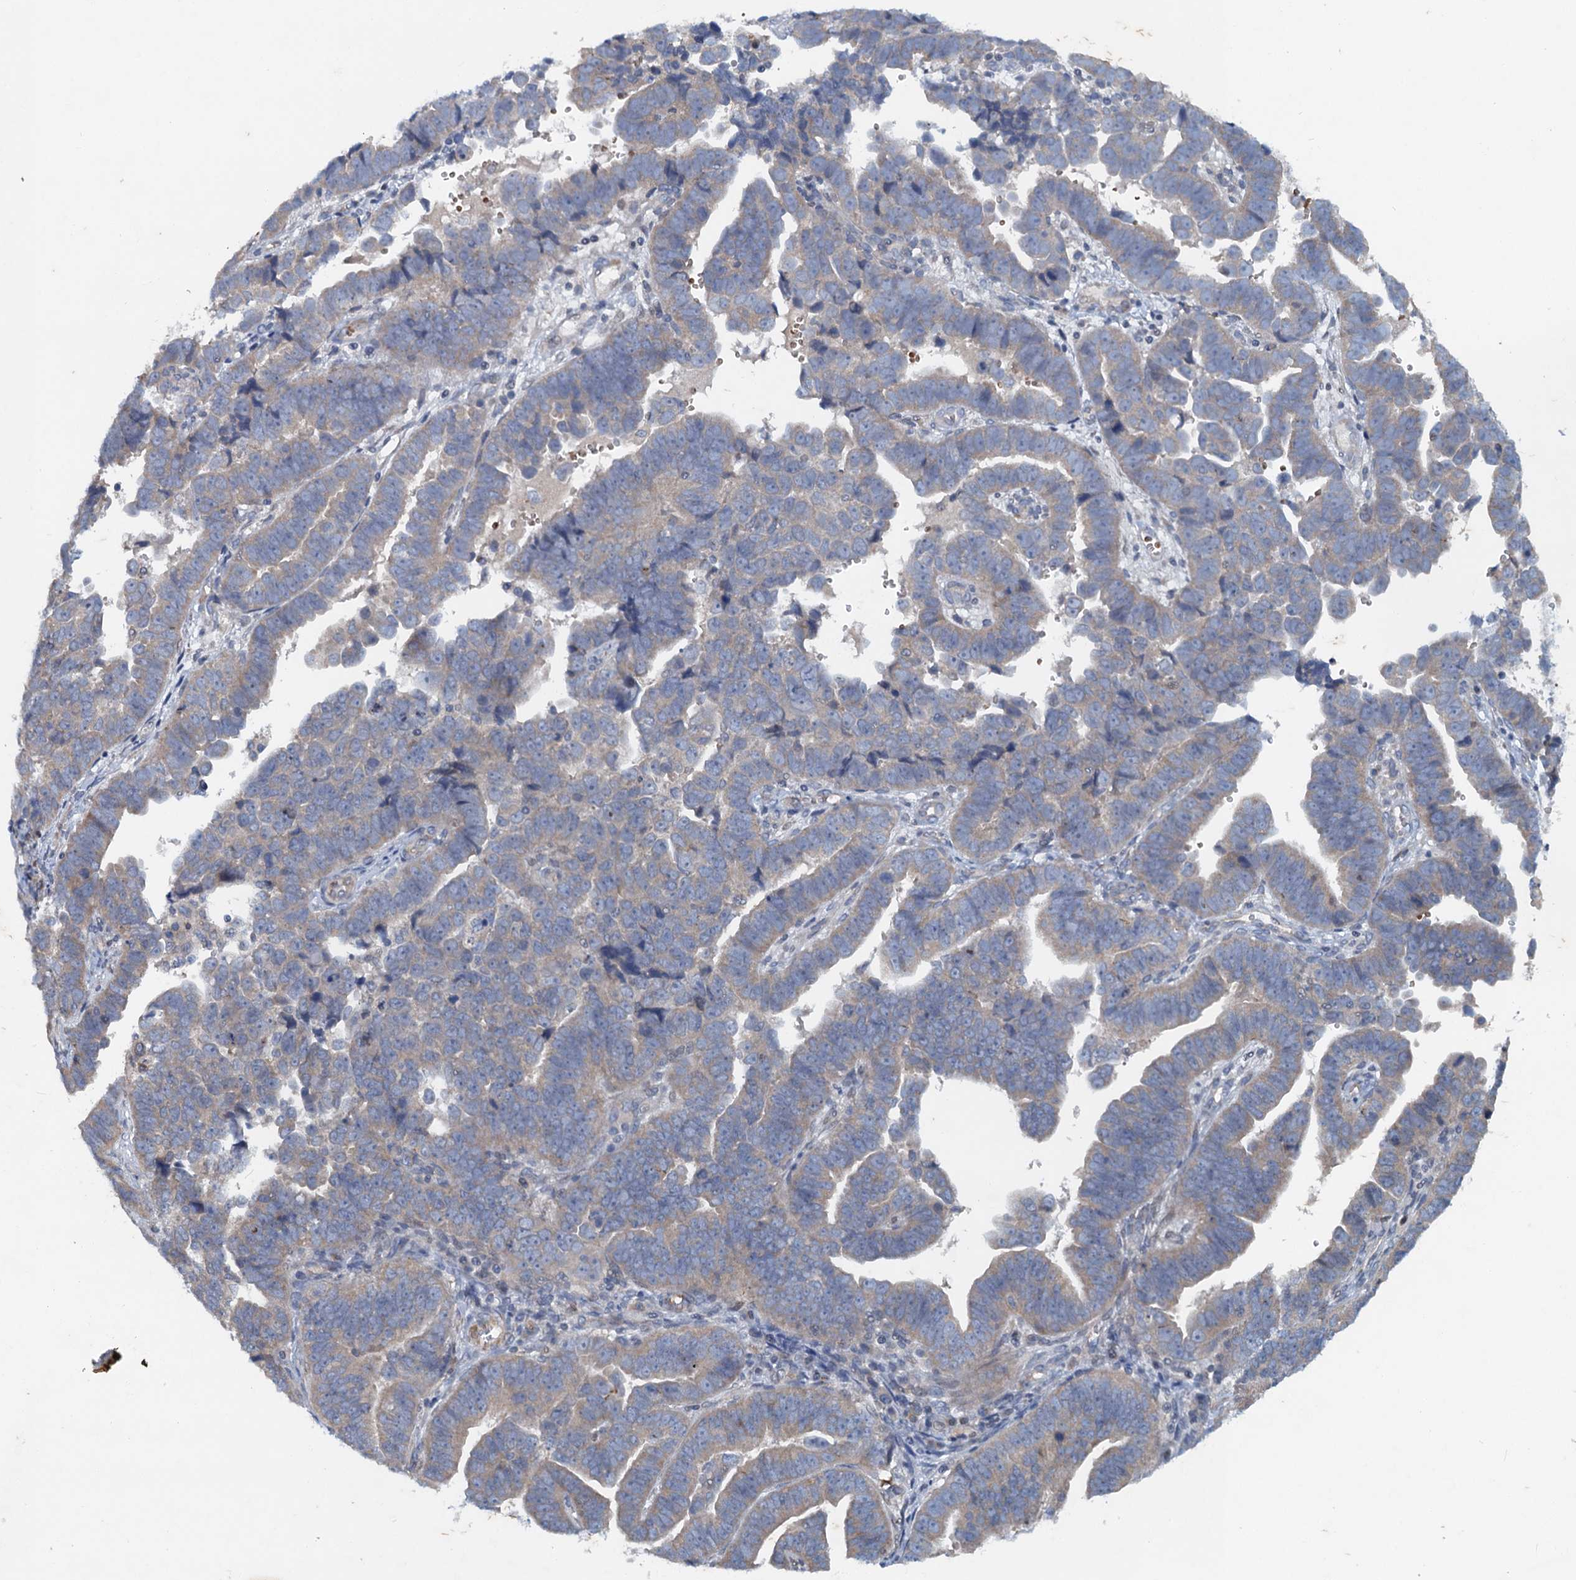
{"staining": {"intensity": "weak", "quantity": "25%-75%", "location": "cytoplasmic/membranous"}, "tissue": "endometrial cancer", "cell_type": "Tumor cells", "image_type": "cancer", "snomed": [{"axis": "morphology", "description": "Adenocarcinoma, NOS"}, {"axis": "topography", "description": "Endometrium"}], "caption": "There is low levels of weak cytoplasmic/membranous staining in tumor cells of endometrial cancer, as demonstrated by immunohistochemical staining (brown color).", "gene": "NBEA", "patient": {"sex": "female", "age": 75}}